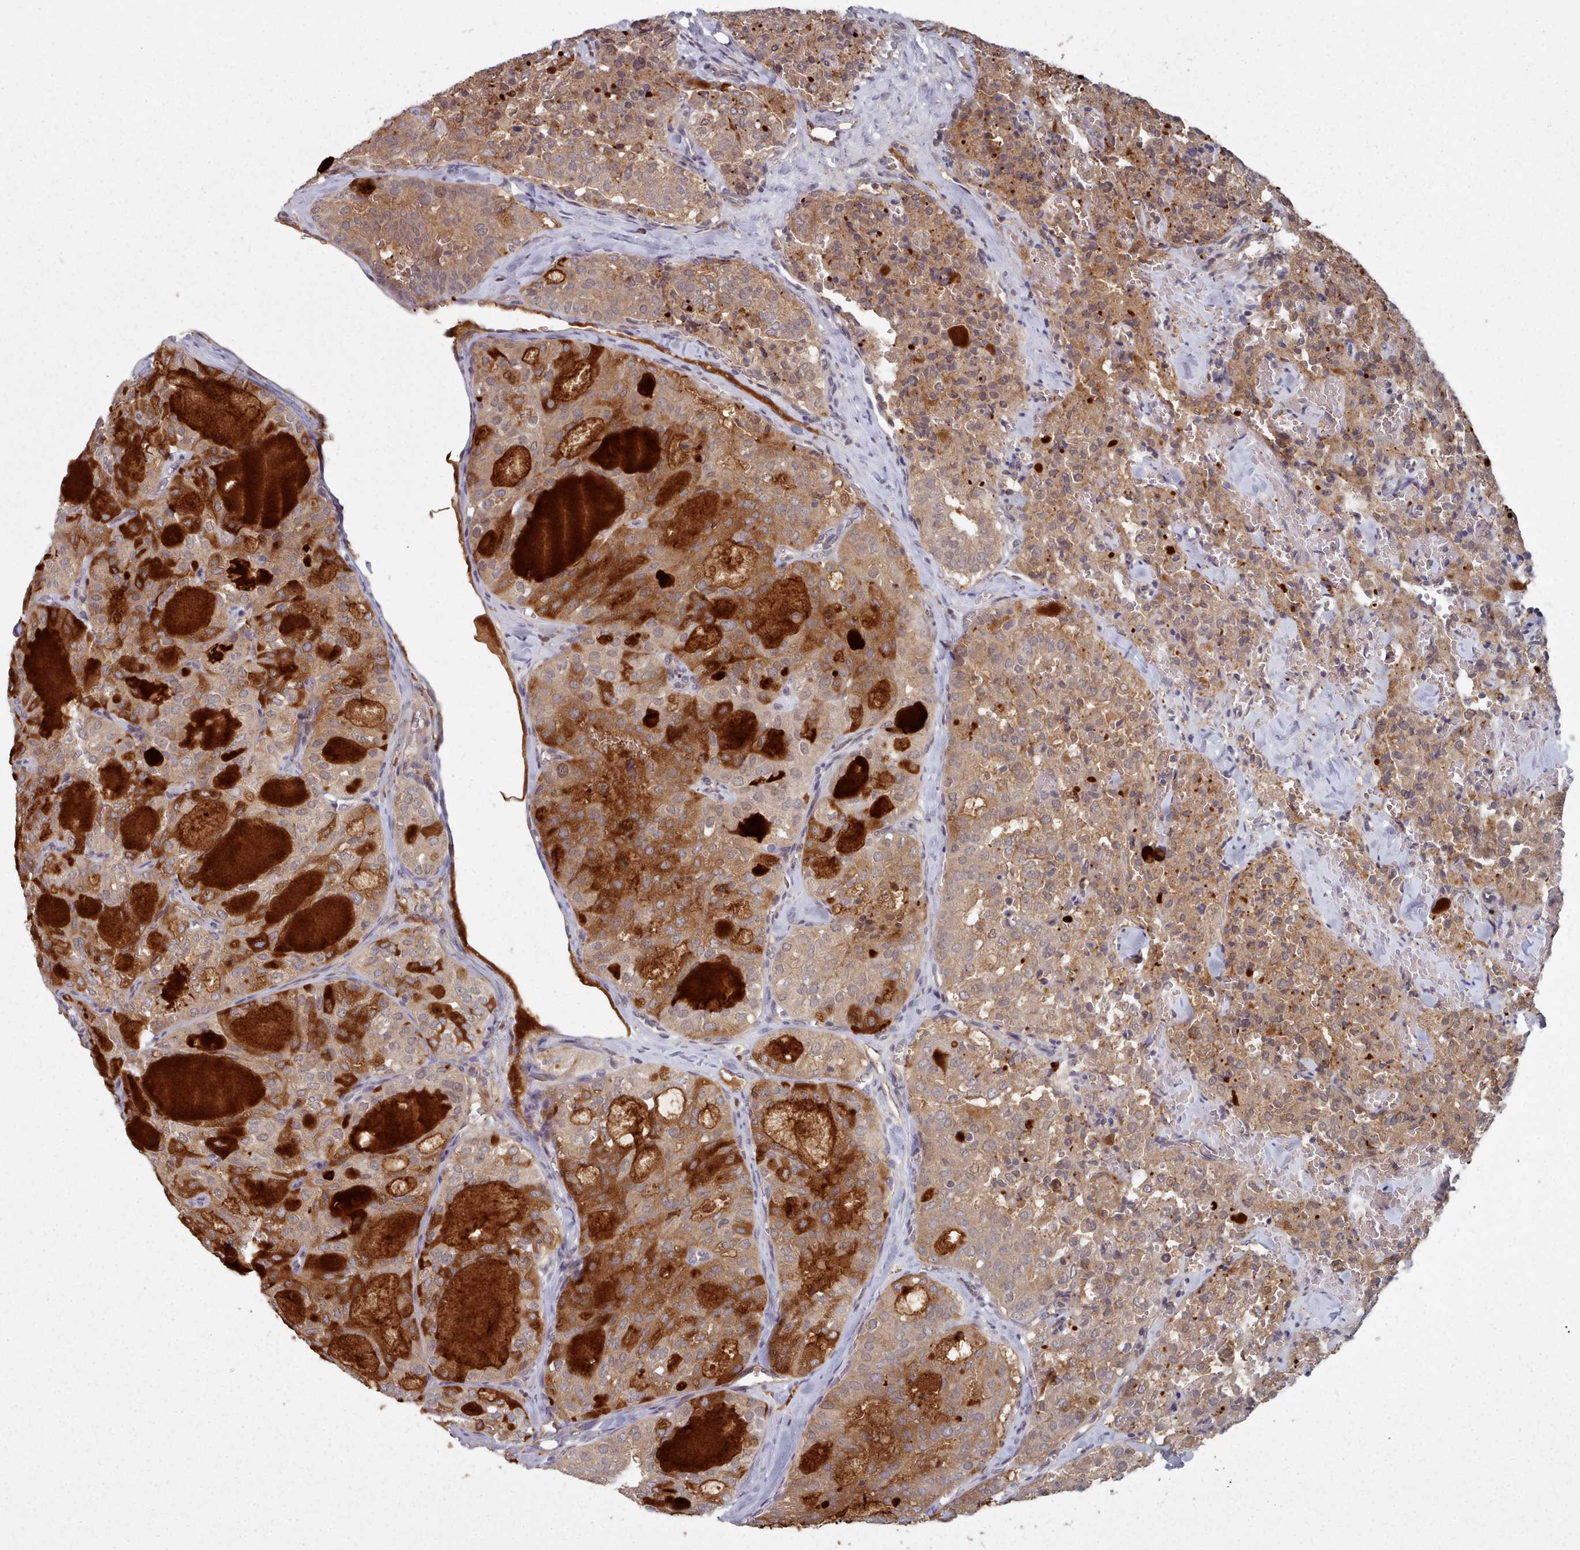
{"staining": {"intensity": "moderate", "quantity": ">75%", "location": "cytoplasmic/membranous"}, "tissue": "thyroid cancer", "cell_type": "Tumor cells", "image_type": "cancer", "snomed": [{"axis": "morphology", "description": "Follicular adenoma carcinoma, NOS"}, {"axis": "topography", "description": "Thyroid gland"}], "caption": "Immunohistochemical staining of human thyroid follicular adenoma carcinoma displays moderate cytoplasmic/membranous protein staining in about >75% of tumor cells. Using DAB (3,3'-diaminobenzidine) (brown) and hematoxylin (blue) stains, captured at high magnification using brightfield microscopy.", "gene": "HYAL3", "patient": {"sex": "male", "age": 75}}